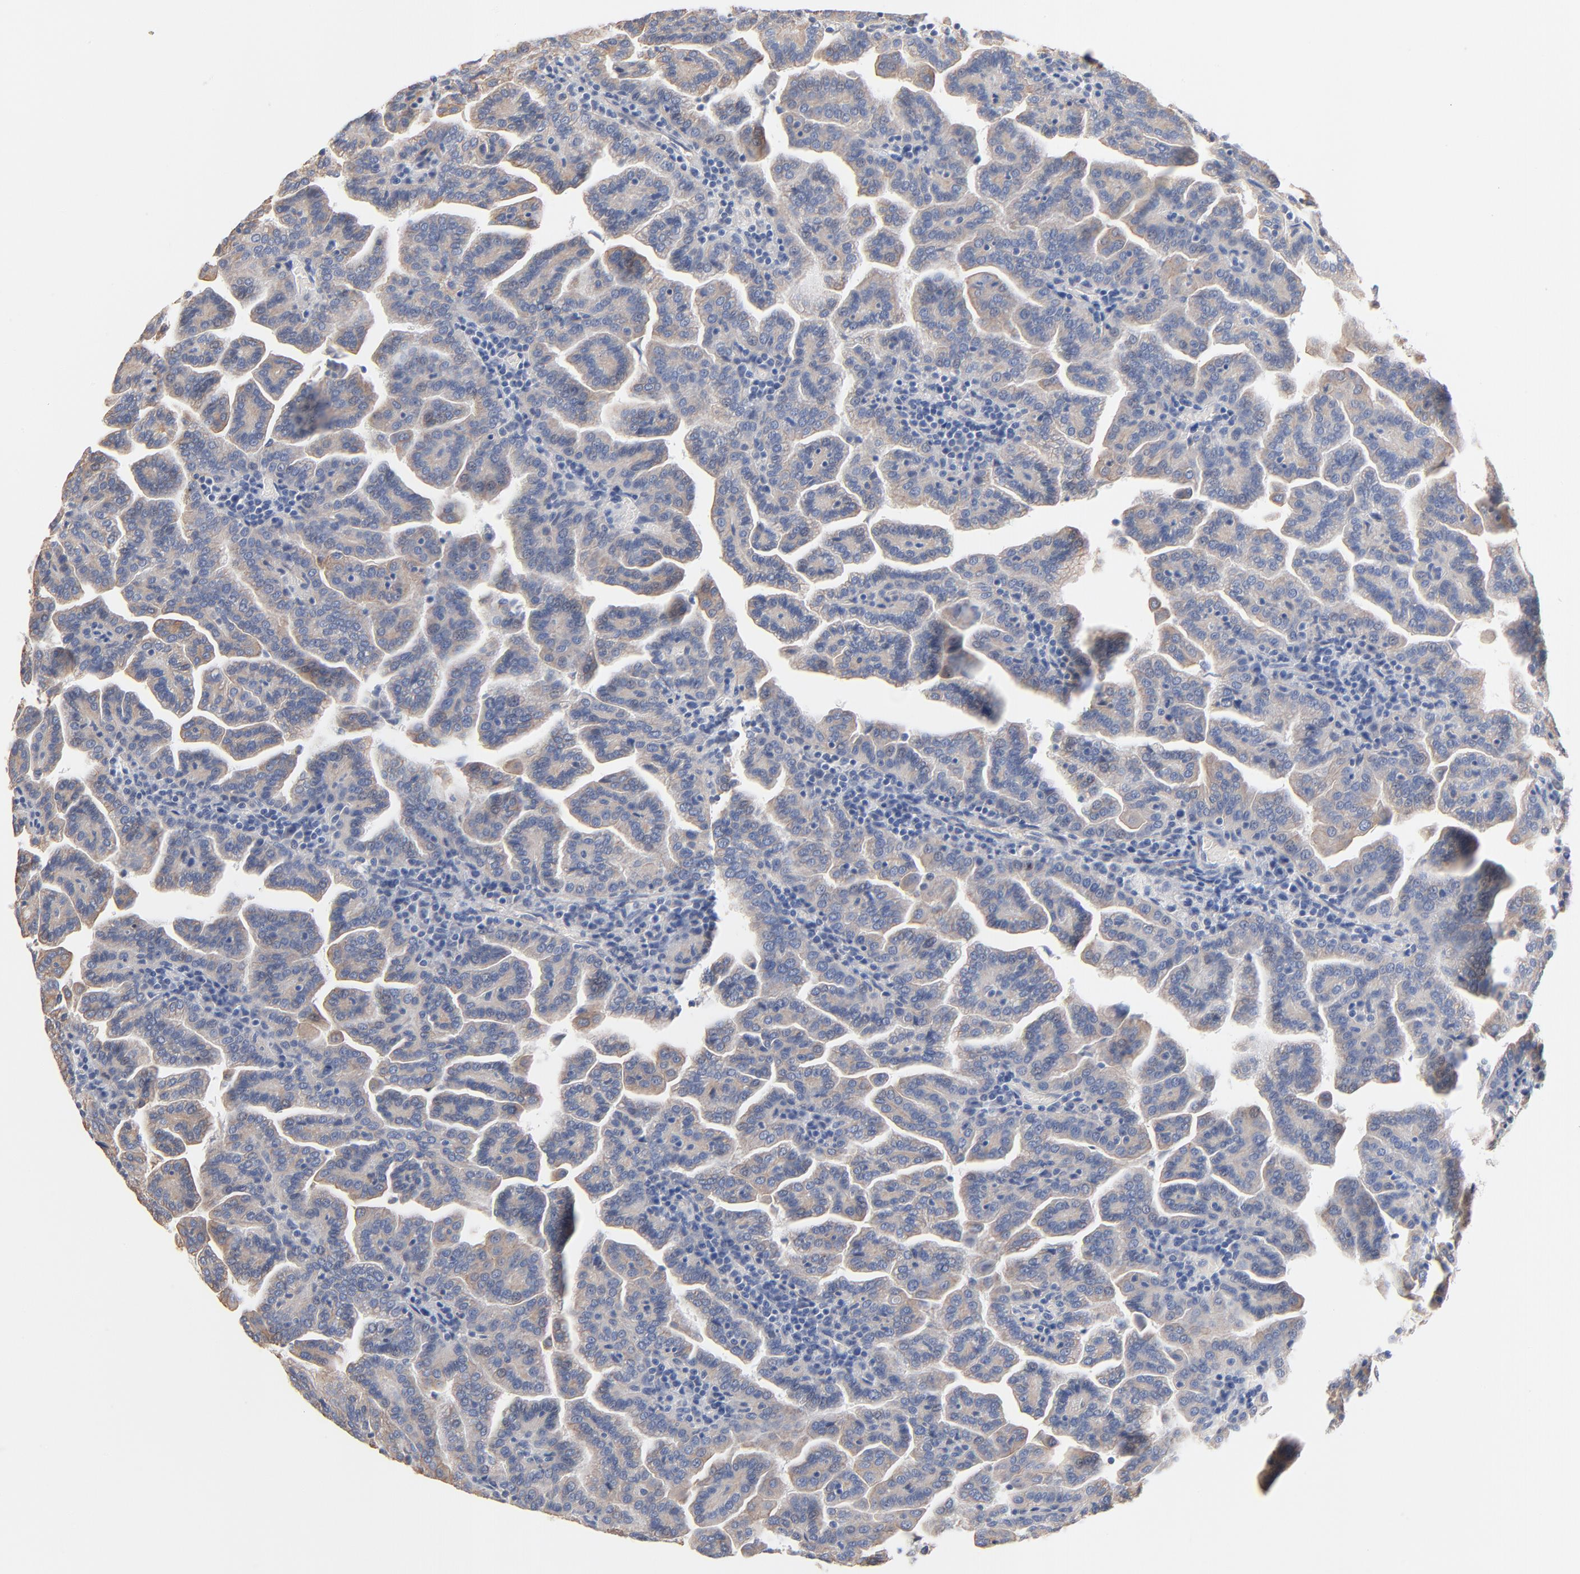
{"staining": {"intensity": "negative", "quantity": "none", "location": "none"}, "tissue": "renal cancer", "cell_type": "Tumor cells", "image_type": "cancer", "snomed": [{"axis": "morphology", "description": "Adenocarcinoma, NOS"}, {"axis": "topography", "description": "Kidney"}], "caption": "The IHC photomicrograph has no significant positivity in tumor cells of renal cancer tissue.", "gene": "ABCD4", "patient": {"sex": "male", "age": 61}}